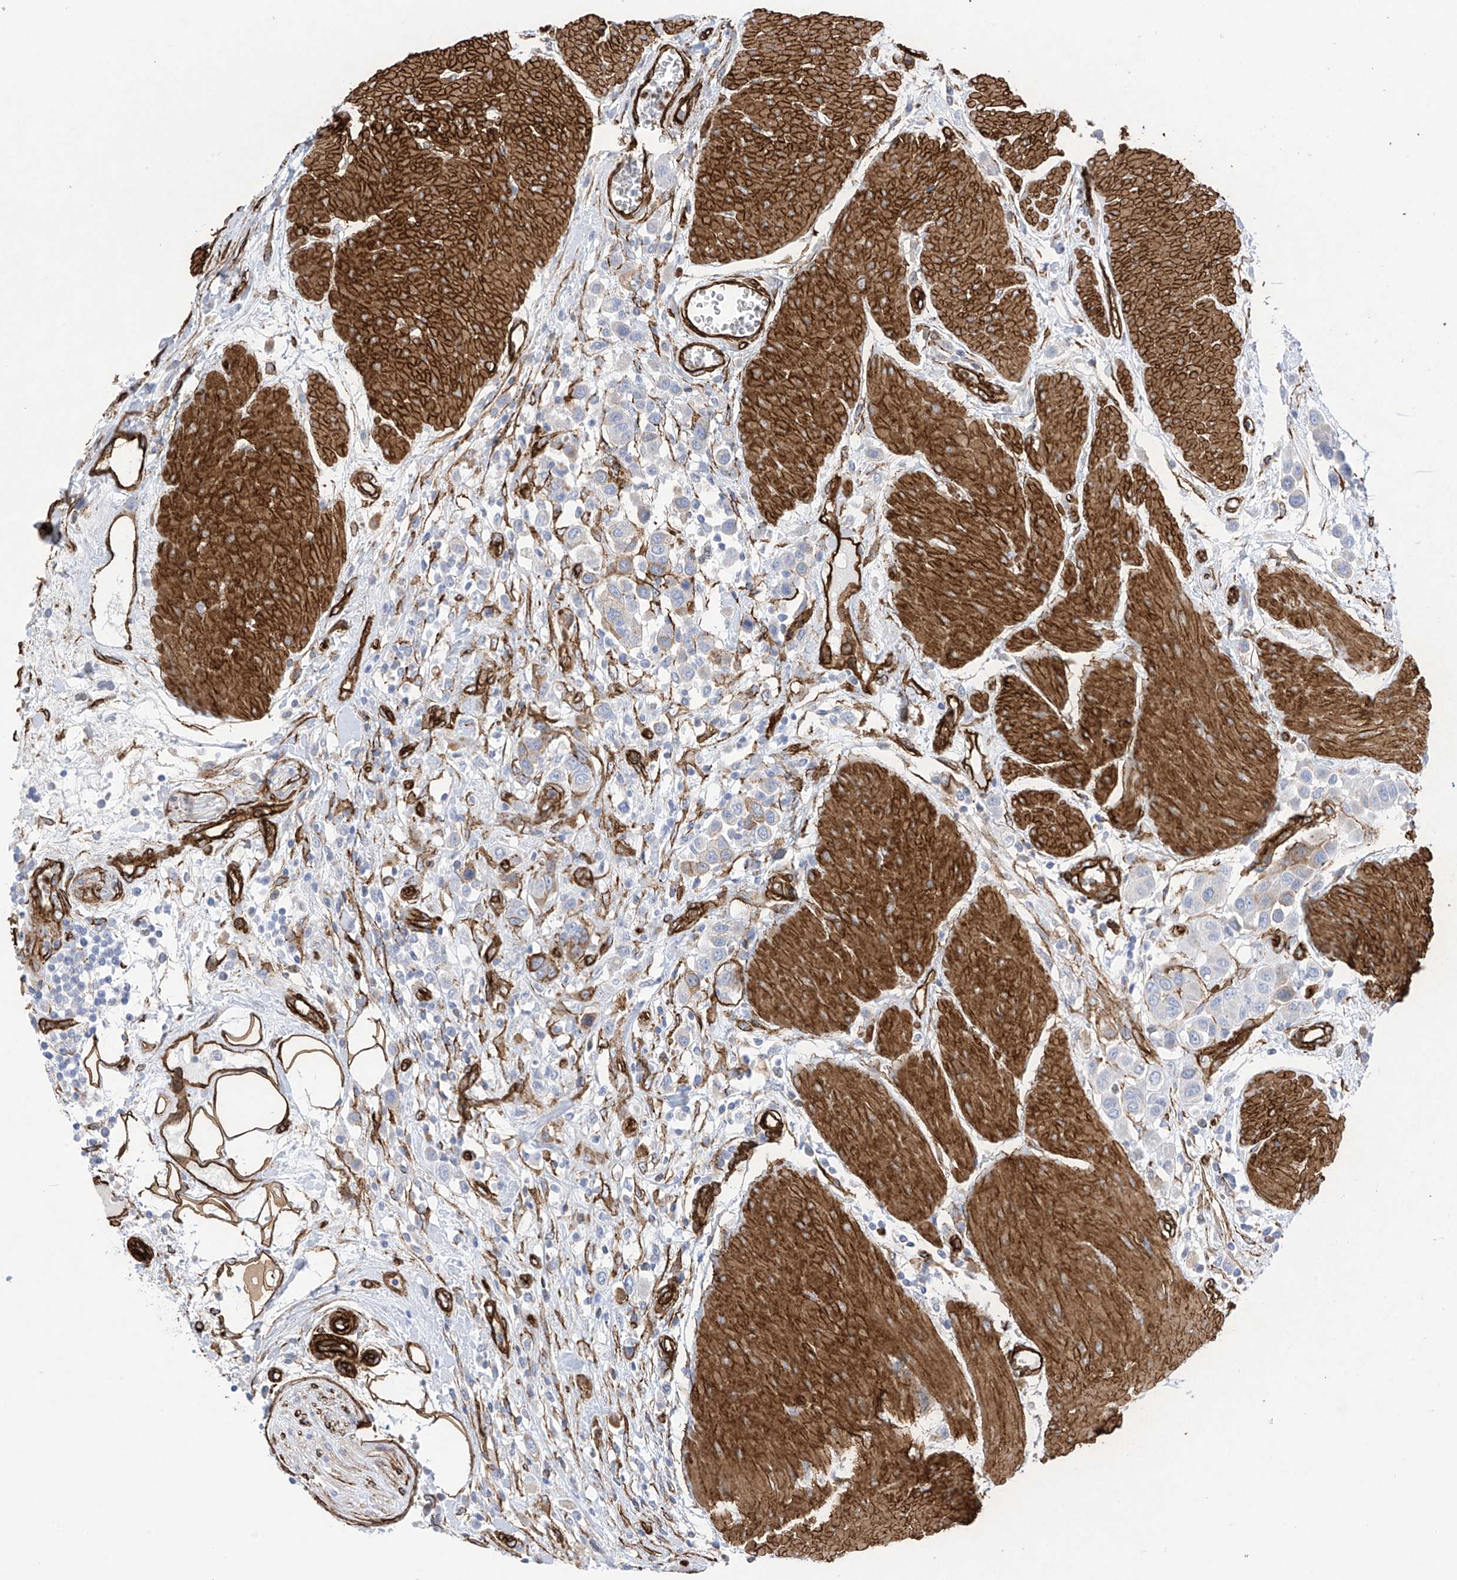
{"staining": {"intensity": "weak", "quantity": "<25%", "location": "cytoplasmic/membranous"}, "tissue": "urothelial cancer", "cell_type": "Tumor cells", "image_type": "cancer", "snomed": [{"axis": "morphology", "description": "Urothelial carcinoma, High grade"}, {"axis": "topography", "description": "Urinary bladder"}], "caption": "An immunohistochemistry (IHC) micrograph of urothelial cancer is shown. There is no staining in tumor cells of urothelial cancer. The staining was performed using DAB (3,3'-diaminobenzidine) to visualize the protein expression in brown, while the nuclei were stained in blue with hematoxylin (Magnification: 20x).", "gene": "UBTD1", "patient": {"sex": "male", "age": 50}}